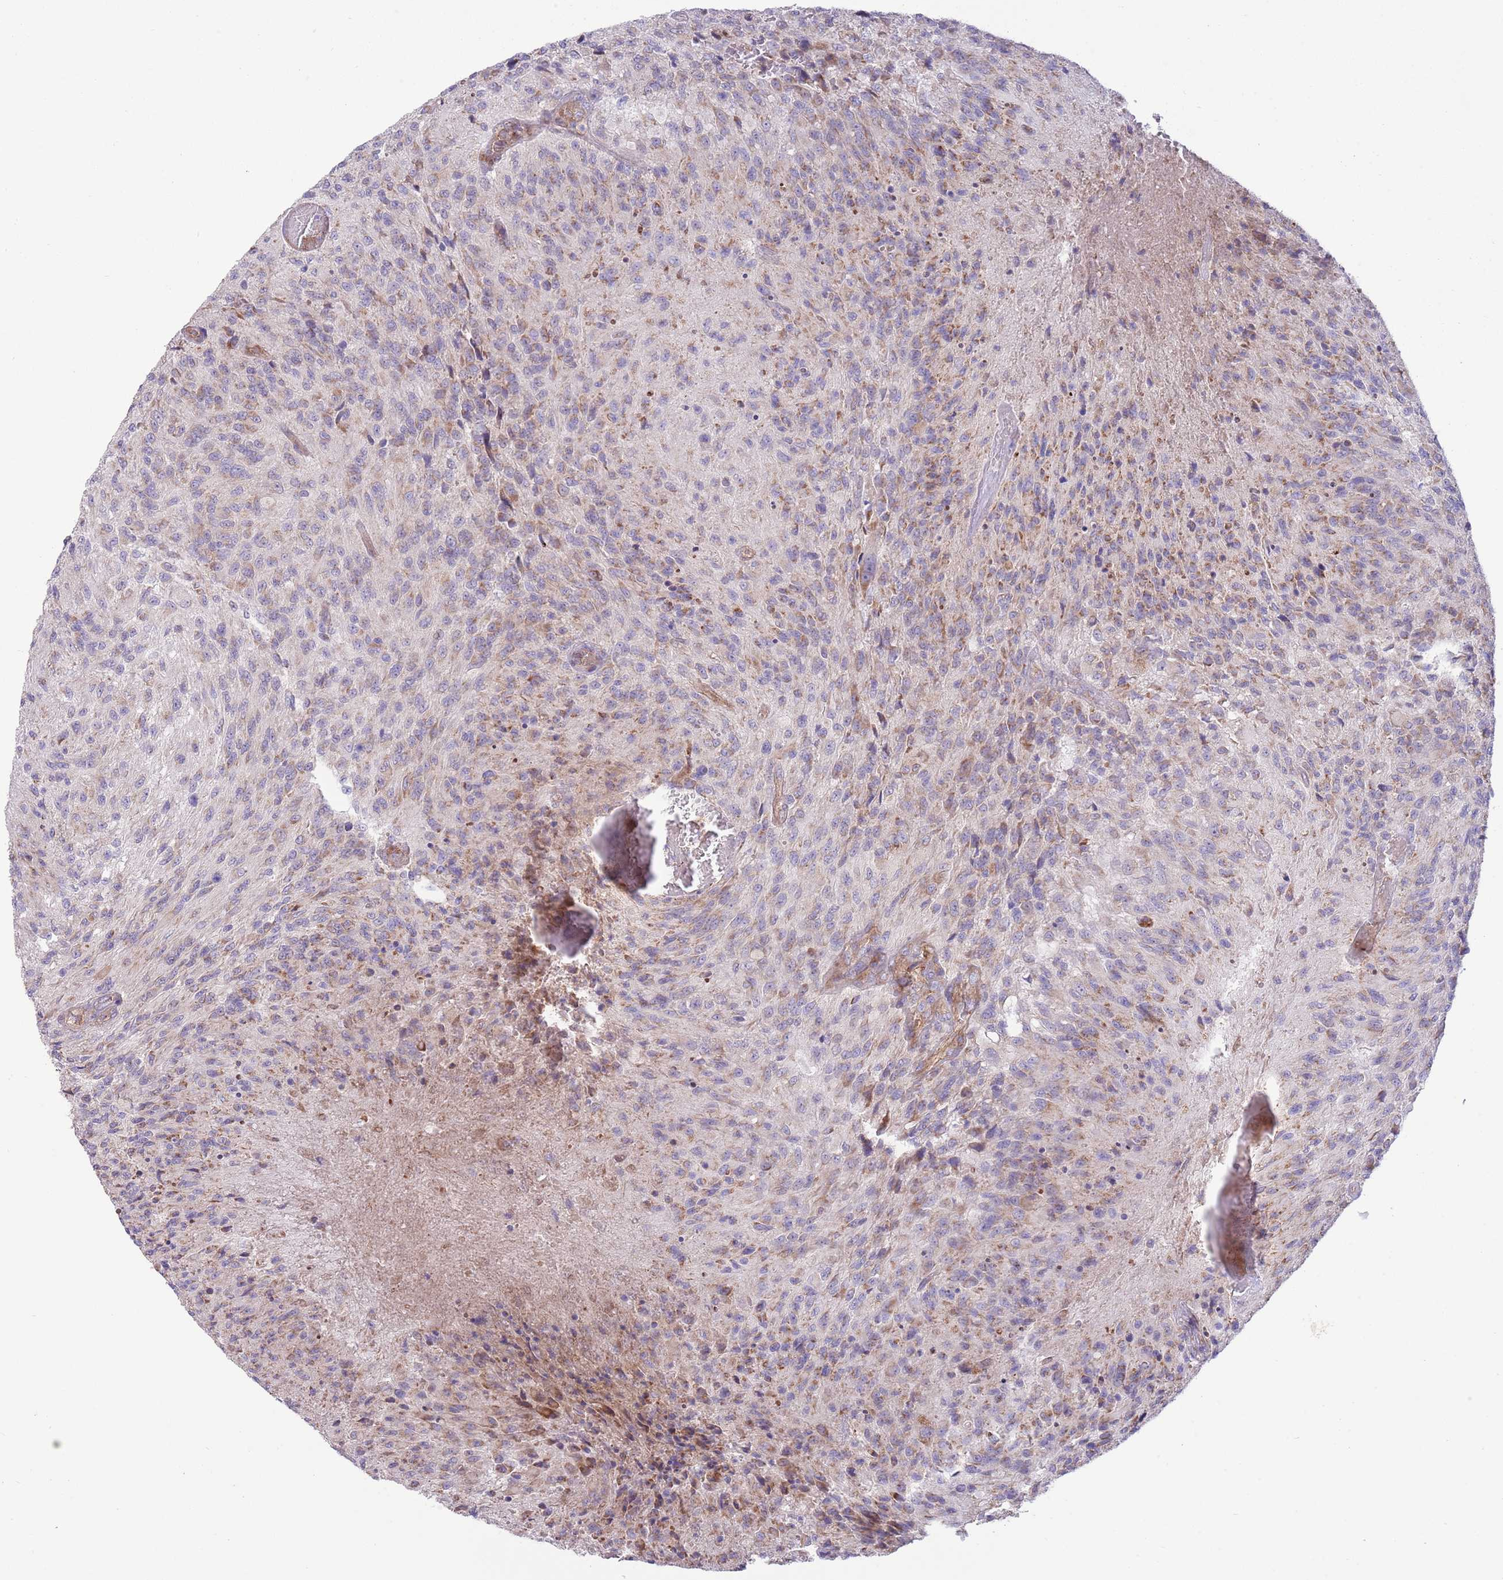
{"staining": {"intensity": "moderate", "quantity": "25%-75%", "location": "cytoplasmic/membranous"}, "tissue": "glioma", "cell_type": "Tumor cells", "image_type": "cancer", "snomed": [{"axis": "morphology", "description": "Normal tissue, NOS"}, {"axis": "morphology", "description": "Glioma, malignant, High grade"}, {"axis": "topography", "description": "Cerebral cortex"}], "caption": "Tumor cells reveal medium levels of moderate cytoplasmic/membranous expression in approximately 25%-75% of cells in glioma.", "gene": "TOMM5", "patient": {"sex": "male", "age": 56}}